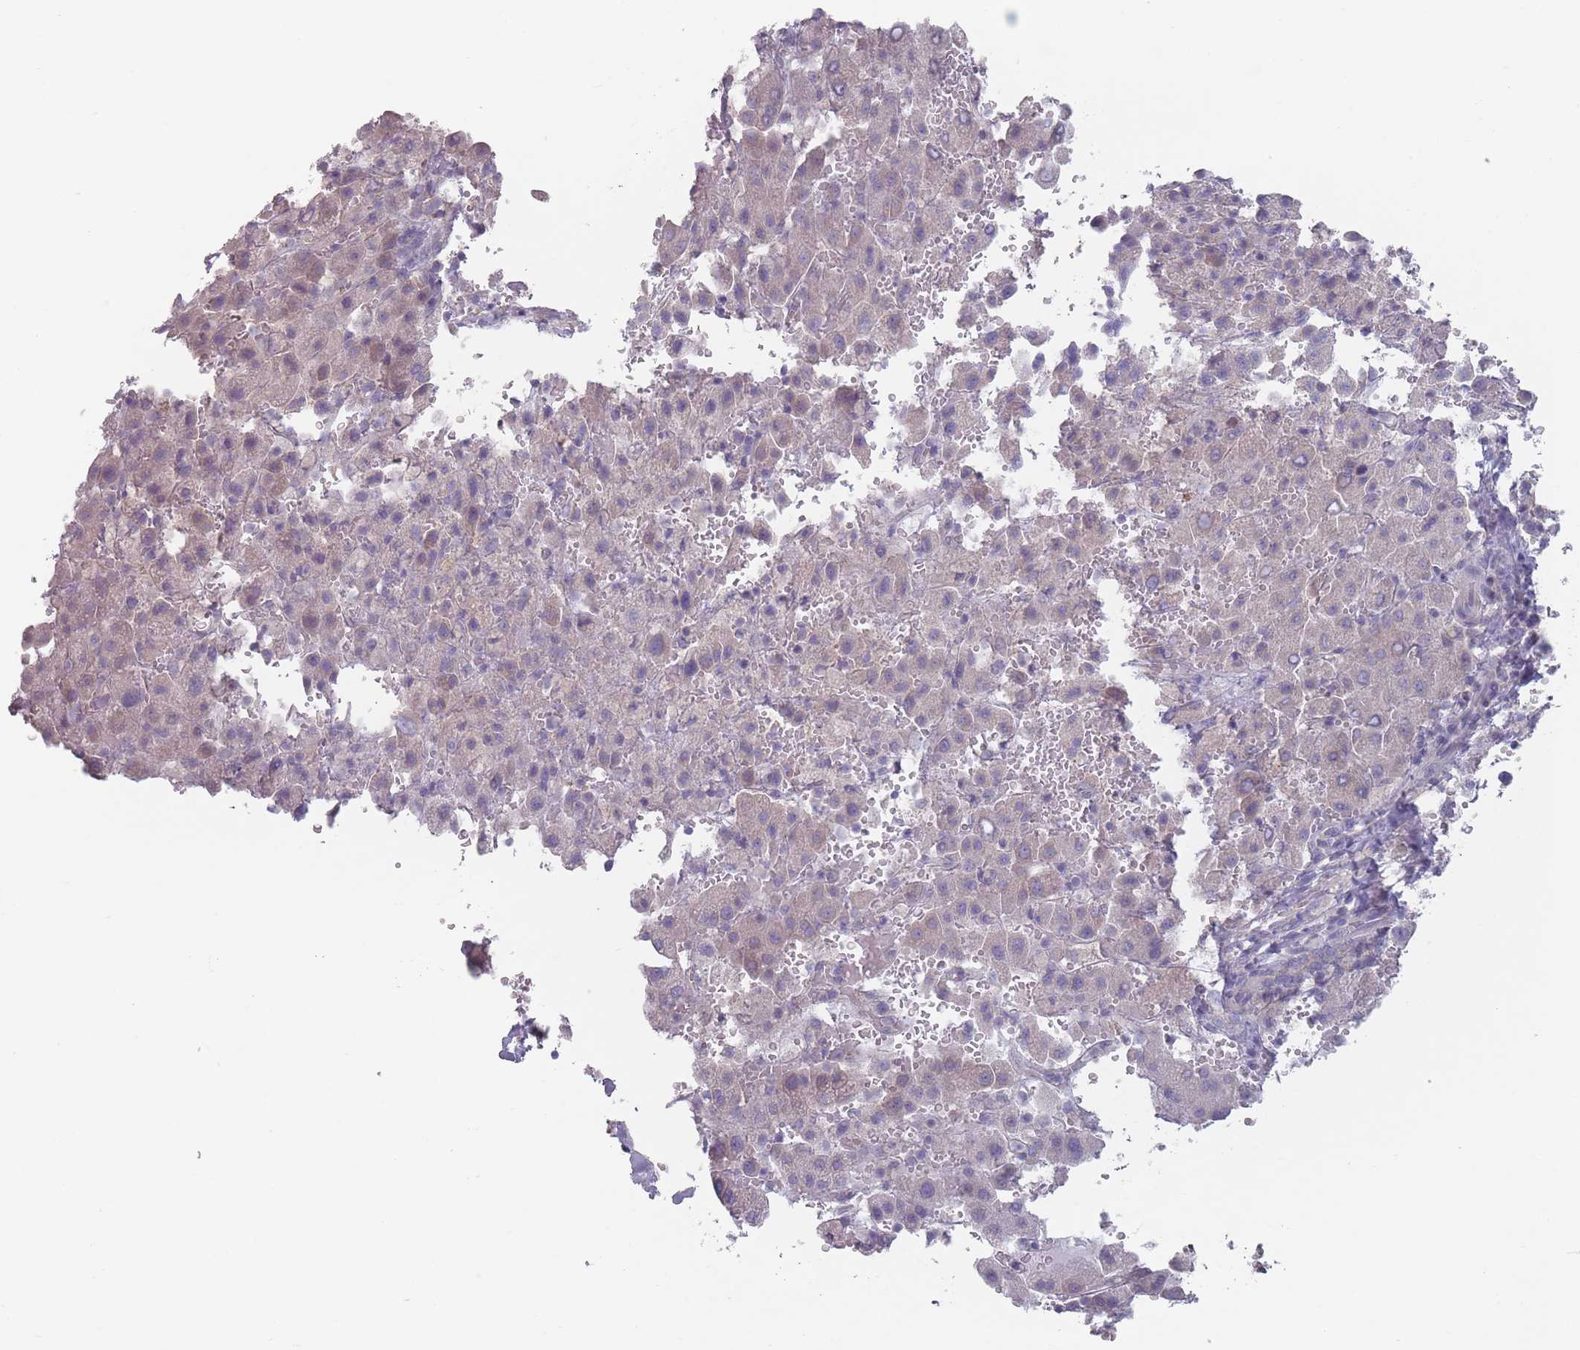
{"staining": {"intensity": "negative", "quantity": "none", "location": "none"}, "tissue": "liver cancer", "cell_type": "Tumor cells", "image_type": "cancer", "snomed": [{"axis": "morphology", "description": "Carcinoma, Hepatocellular, NOS"}, {"axis": "topography", "description": "Liver"}], "caption": "High power microscopy image of an immunohistochemistry image of hepatocellular carcinoma (liver), revealing no significant staining in tumor cells. The staining is performed using DAB brown chromogen with nuclei counter-stained in using hematoxylin.", "gene": "AKAIN1", "patient": {"sex": "female", "age": 58}}